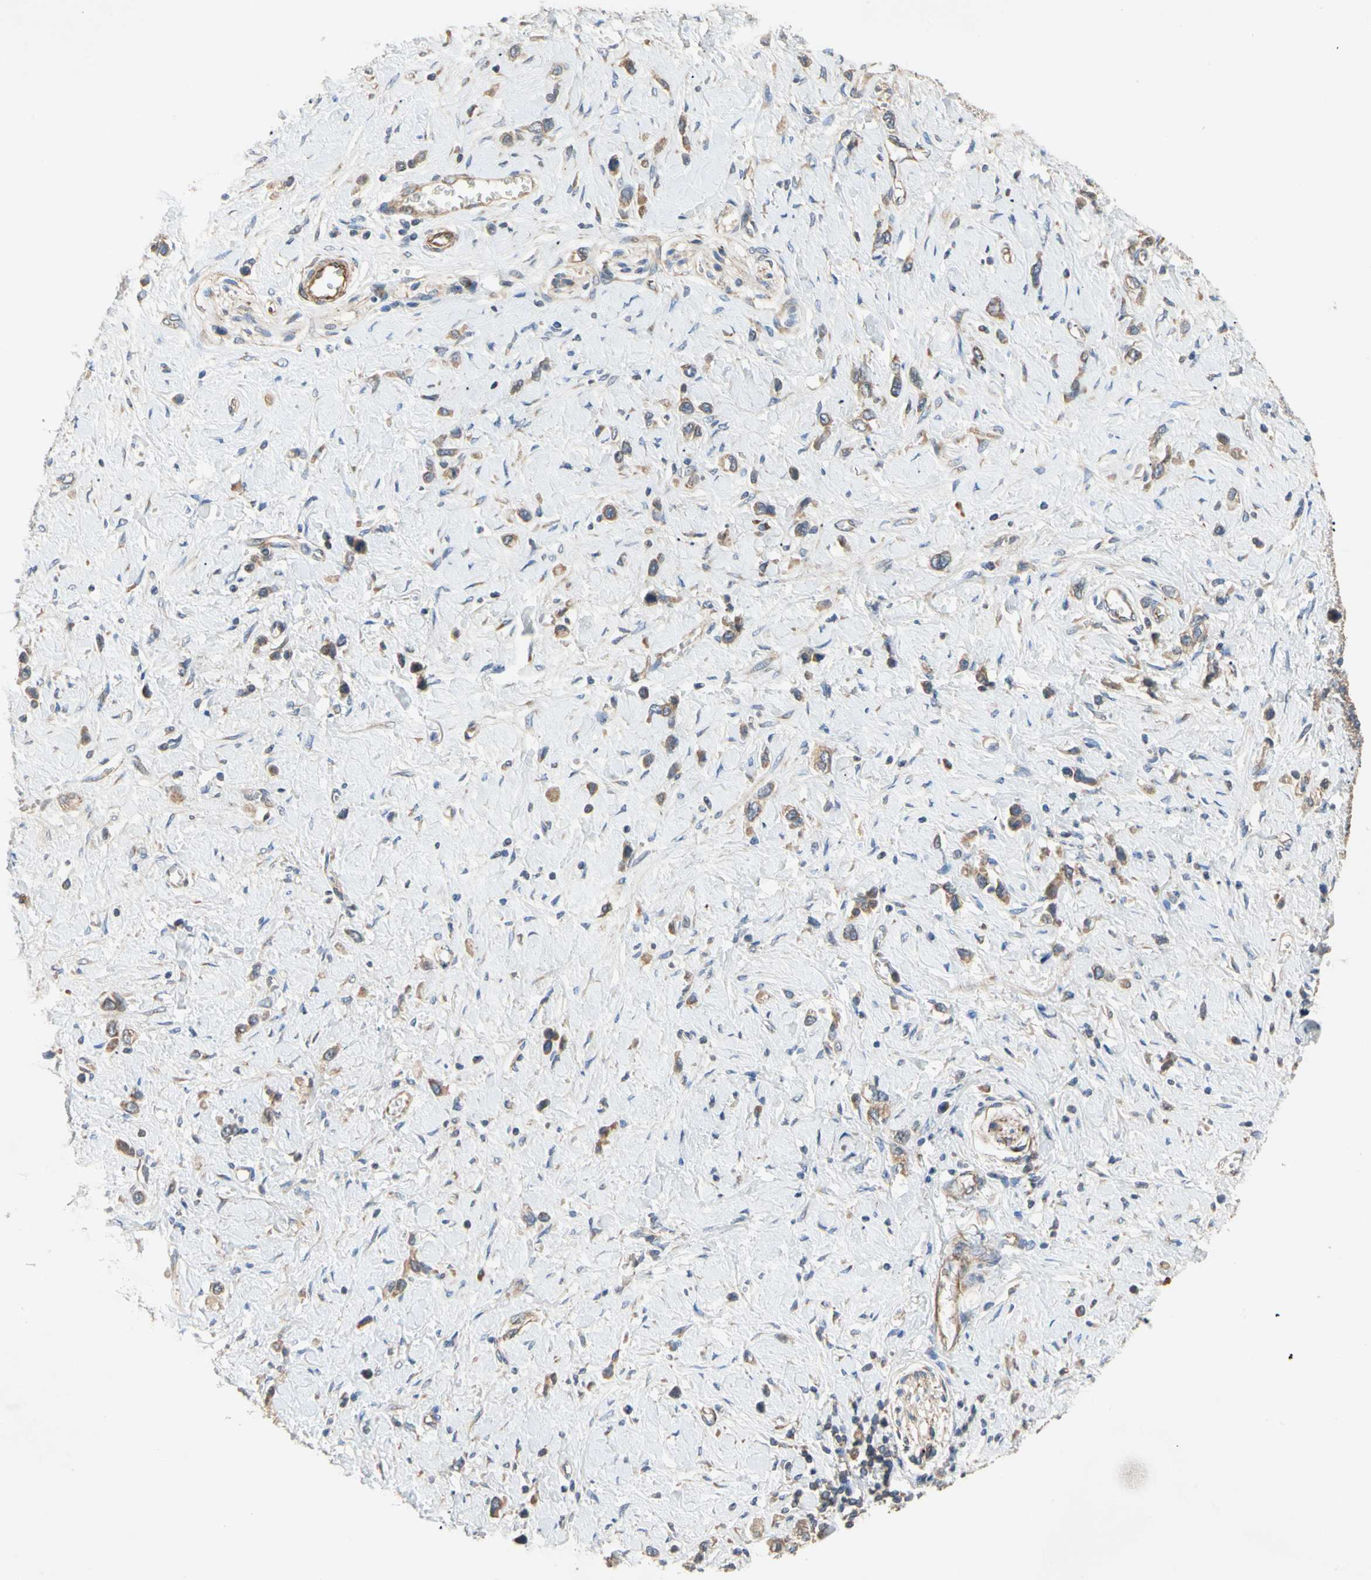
{"staining": {"intensity": "moderate", "quantity": ">75%", "location": "cytoplasmic/membranous"}, "tissue": "stomach cancer", "cell_type": "Tumor cells", "image_type": "cancer", "snomed": [{"axis": "morphology", "description": "Normal tissue, NOS"}, {"axis": "morphology", "description": "Adenocarcinoma, NOS"}, {"axis": "topography", "description": "Stomach, upper"}, {"axis": "topography", "description": "Stomach"}], "caption": "A brown stain highlights moderate cytoplasmic/membranous staining of a protein in stomach adenocarcinoma tumor cells. (Brightfield microscopy of DAB IHC at high magnification).", "gene": "XYLT1", "patient": {"sex": "female", "age": 65}}